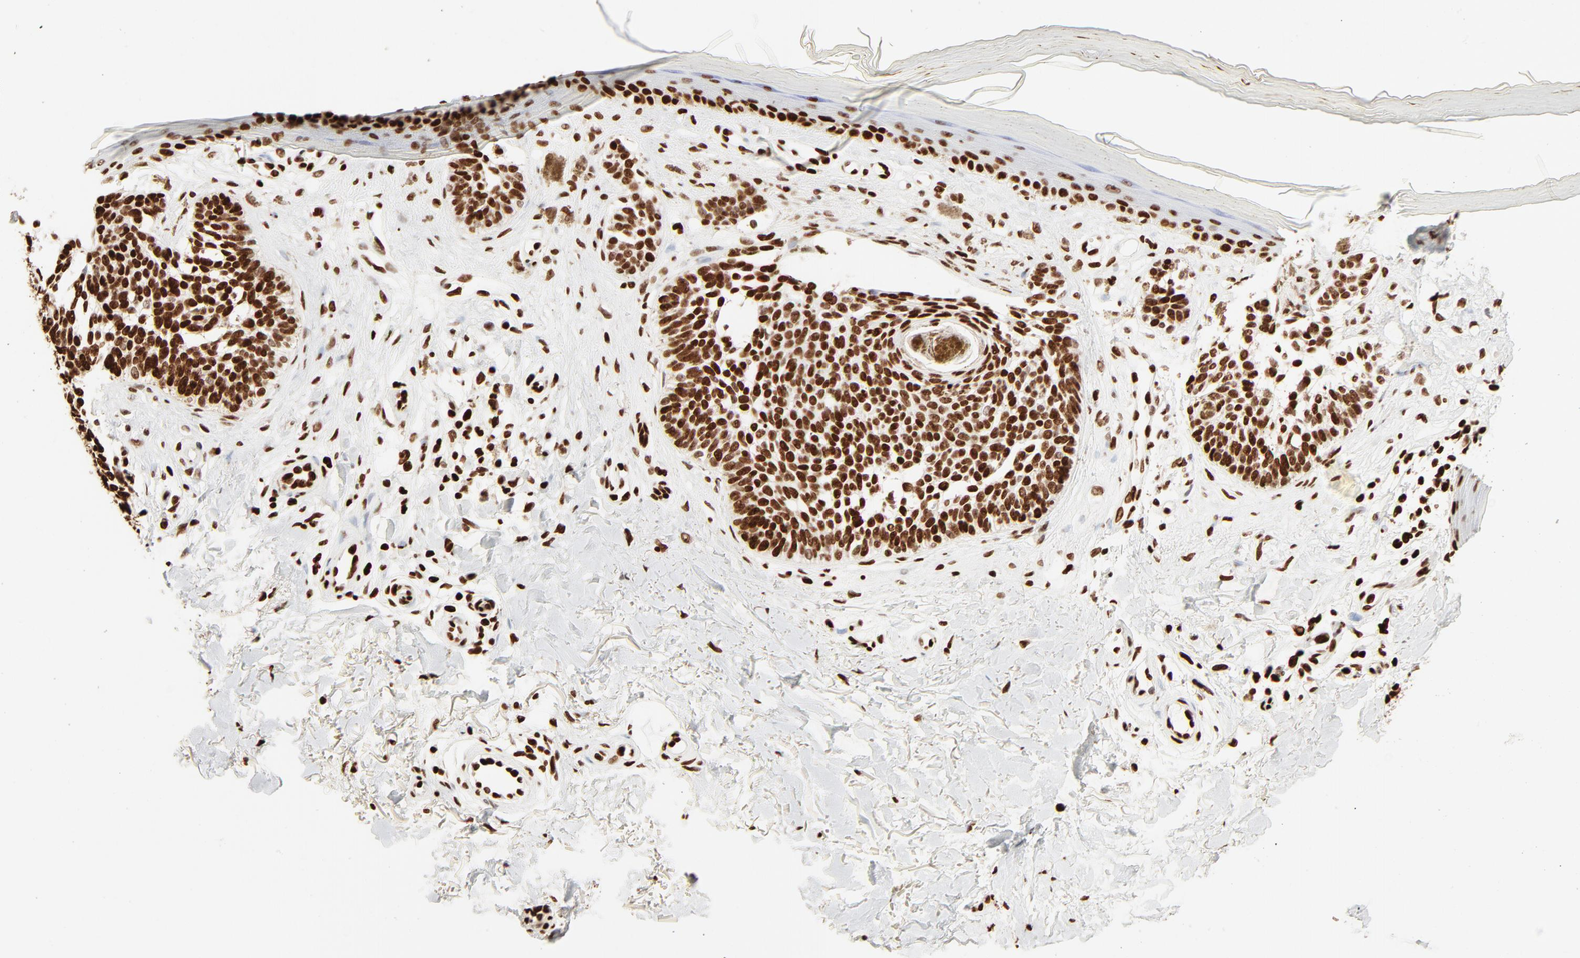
{"staining": {"intensity": "strong", "quantity": ">75%", "location": "nuclear"}, "tissue": "skin cancer", "cell_type": "Tumor cells", "image_type": "cancer", "snomed": [{"axis": "morphology", "description": "Normal tissue, NOS"}, {"axis": "morphology", "description": "Basal cell carcinoma"}, {"axis": "topography", "description": "Skin"}], "caption": "A high-resolution image shows immunohistochemistry staining of basal cell carcinoma (skin), which shows strong nuclear positivity in about >75% of tumor cells.", "gene": "HMGB2", "patient": {"sex": "female", "age": 58}}